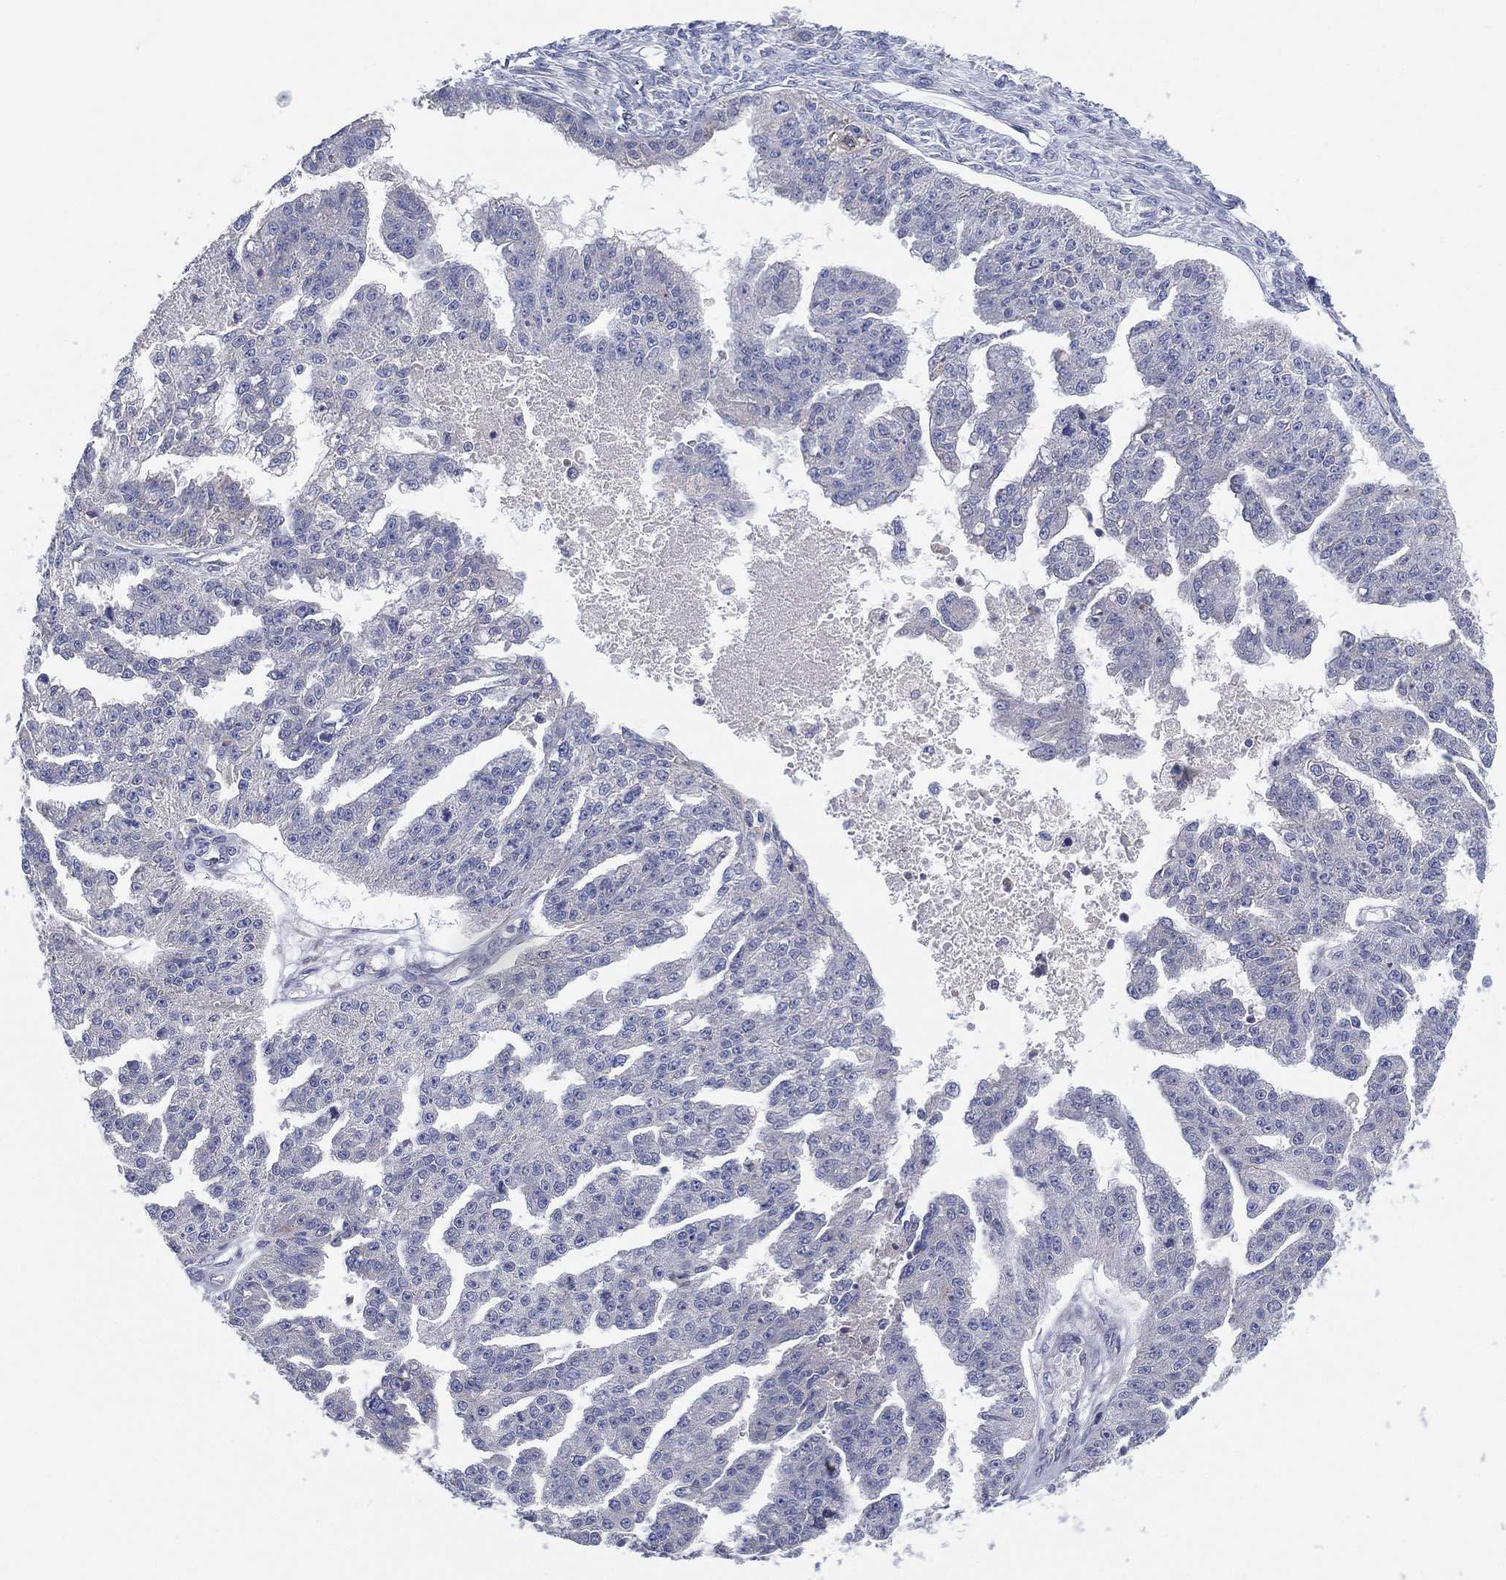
{"staining": {"intensity": "negative", "quantity": "none", "location": "none"}, "tissue": "ovarian cancer", "cell_type": "Tumor cells", "image_type": "cancer", "snomed": [{"axis": "morphology", "description": "Cystadenocarcinoma, serous, NOS"}, {"axis": "topography", "description": "Ovary"}], "caption": "The micrograph reveals no staining of tumor cells in ovarian cancer.", "gene": "TMEM40", "patient": {"sex": "female", "age": 58}}